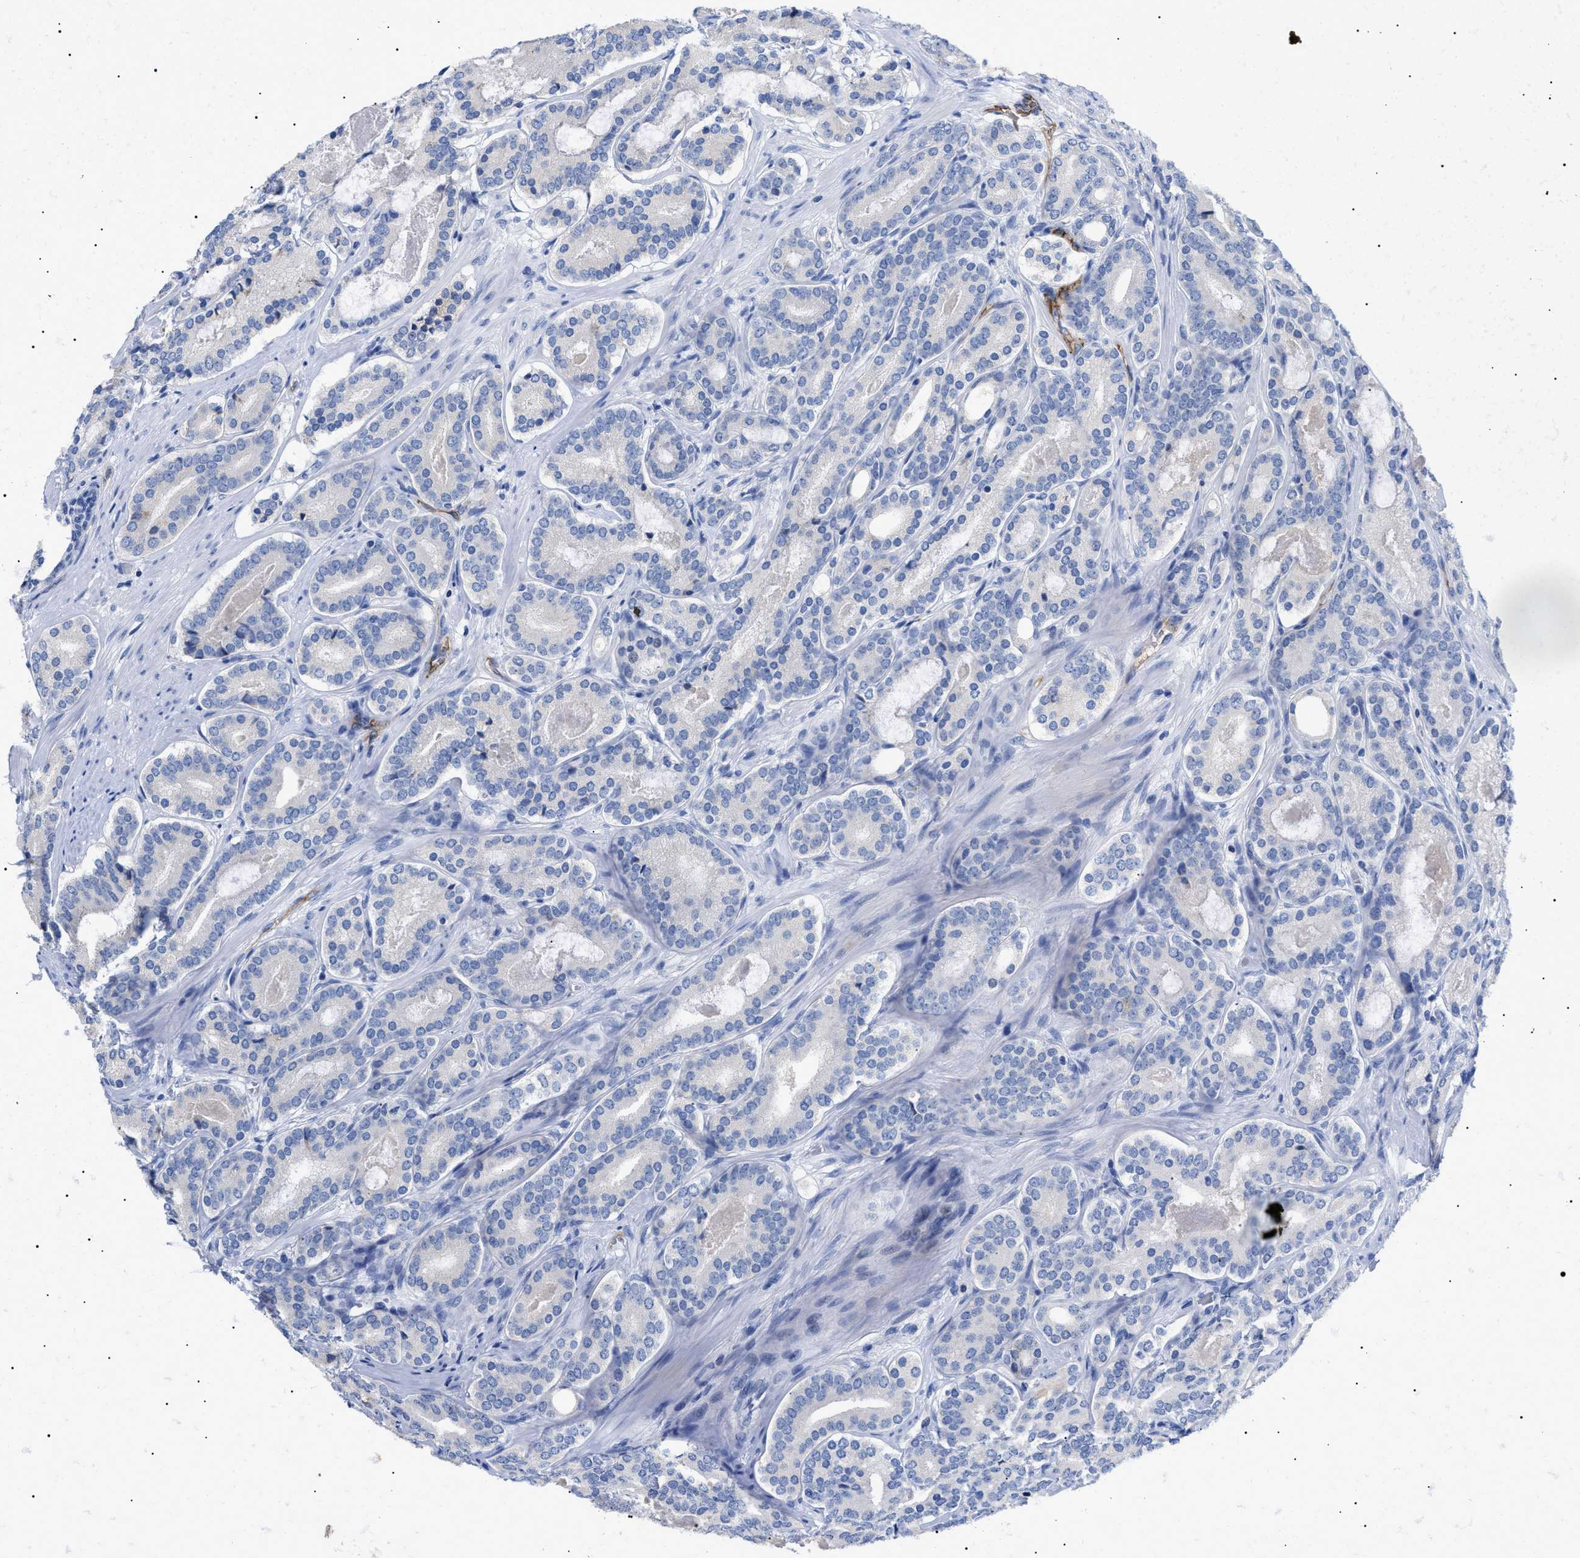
{"staining": {"intensity": "negative", "quantity": "none", "location": "none"}, "tissue": "prostate cancer", "cell_type": "Tumor cells", "image_type": "cancer", "snomed": [{"axis": "morphology", "description": "Adenocarcinoma, High grade"}, {"axis": "topography", "description": "Prostate"}], "caption": "Protein analysis of prostate cancer reveals no significant positivity in tumor cells.", "gene": "ACKR1", "patient": {"sex": "male", "age": 60}}